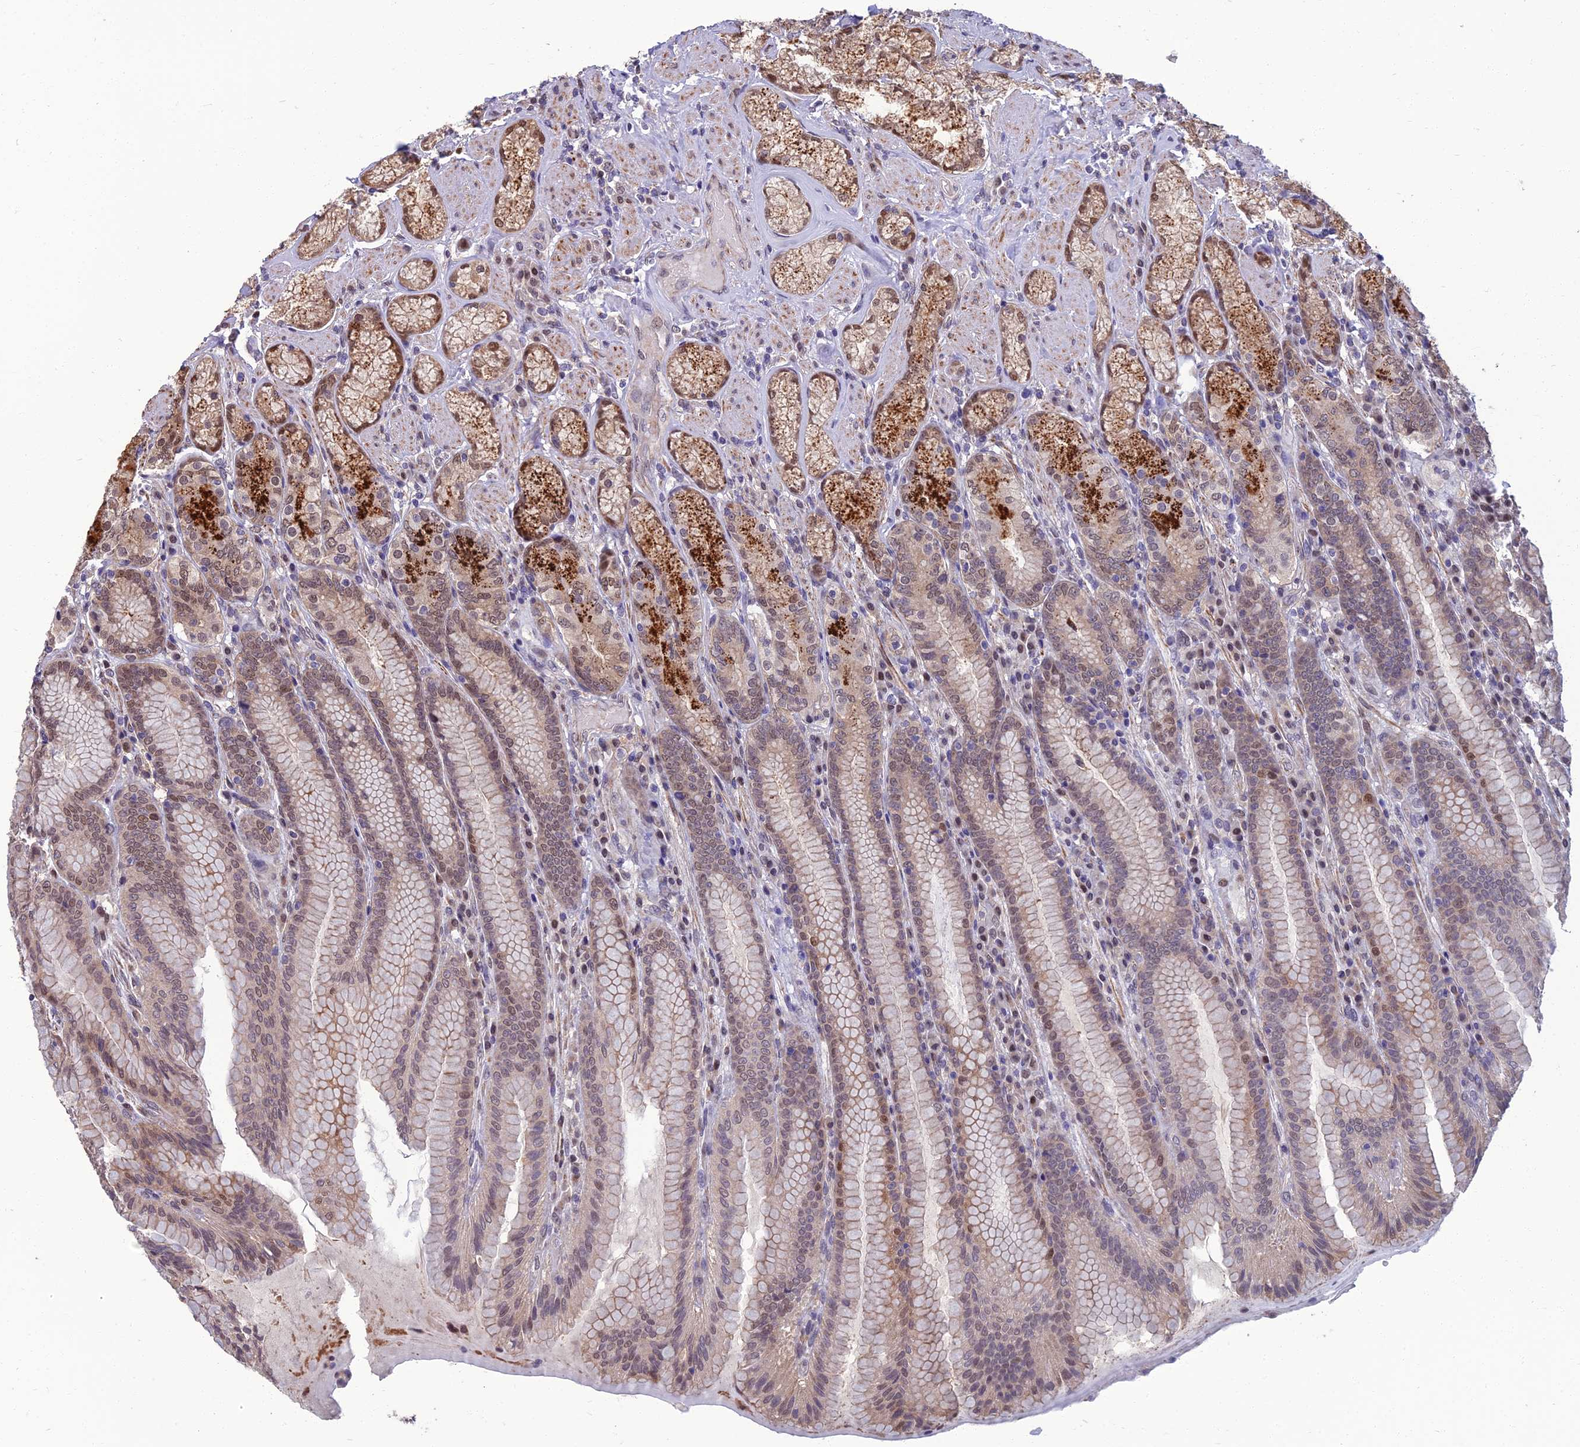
{"staining": {"intensity": "moderate", "quantity": "25%-75%", "location": "cytoplasmic/membranous,nuclear"}, "tissue": "stomach", "cell_type": "Glandular cells", "image_type": "normal", "snomed": [{"axis": "morphology", "description": "Normal tissue, NOS"}, {"axis": "topography", "description": "Stomach, upper"}, {"axis": "topography", "description": "Stomach, lower"}], "caption": "Unremarkable stomach exhibits moderate cytoplasmic/membranous,nuclear staining in approximately 25%-75% of glandular cells.", "gene": "NR4A3", "patient": {"sex": "female", "age": 76}}